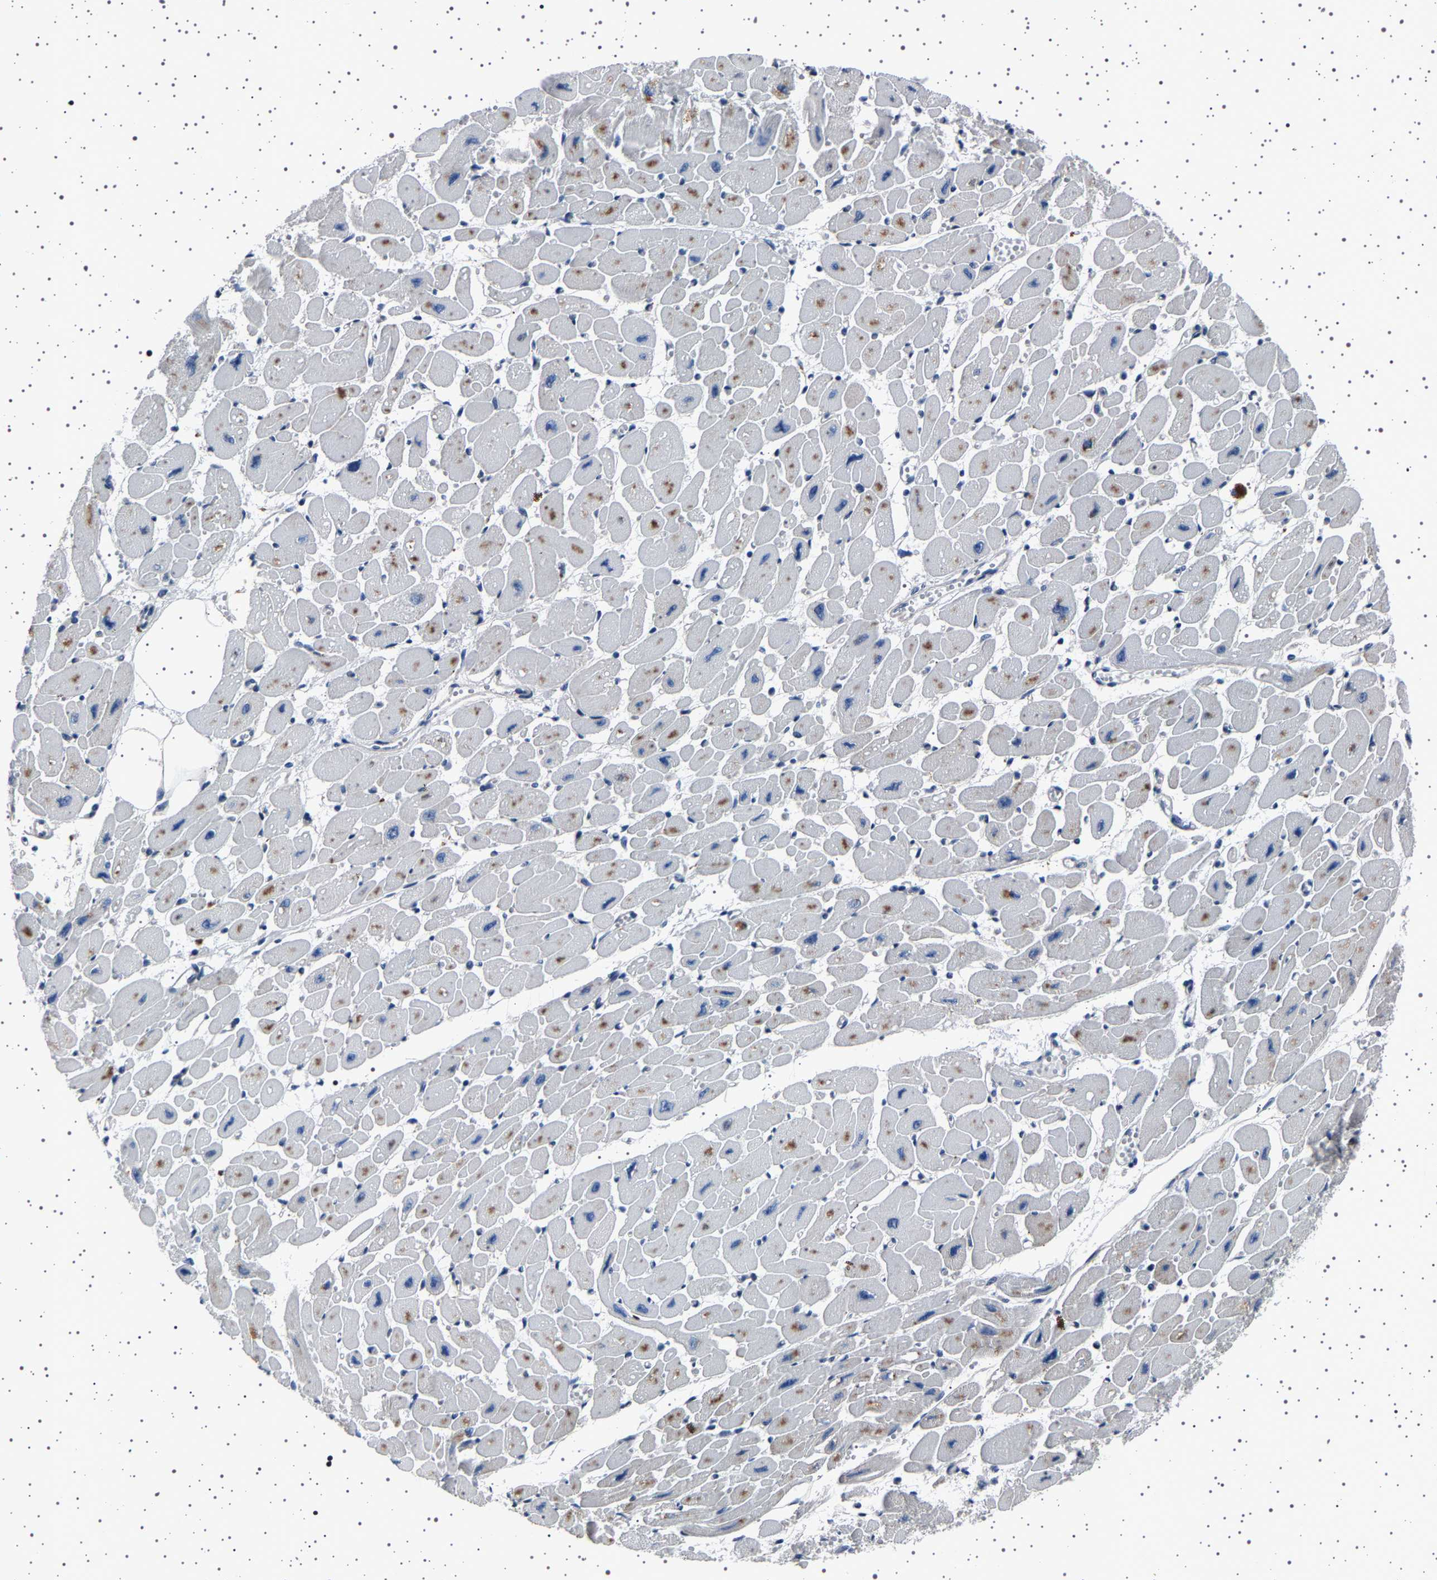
{"staining": {"intensity": "moderate", "quantity": "<25%", "location": "cytoplasmic/membranous"}, "tissue": "heart muscle", "cell_type": "Cardiomyocytes", "image_type": "normal", "snomed": [{"axis": "morphology", "description": "Normal tissue, NOS"}, {"axis": "topography", "description": "Heart"}], "caption": "Immunohistochemical staining of normal human heart muscle exhibits <25% levels of moderate cytoplasmic/membranous protein expression in about <25% of cardiomyocytes. The staining was performed using DAB (3,3'-diaminobenzidine), with brown indicating positive protein expression. Nuclei are stained blue with hematoxylin.", "gene": "PAK5", "patient": {"sex": "female", "age": 54}}